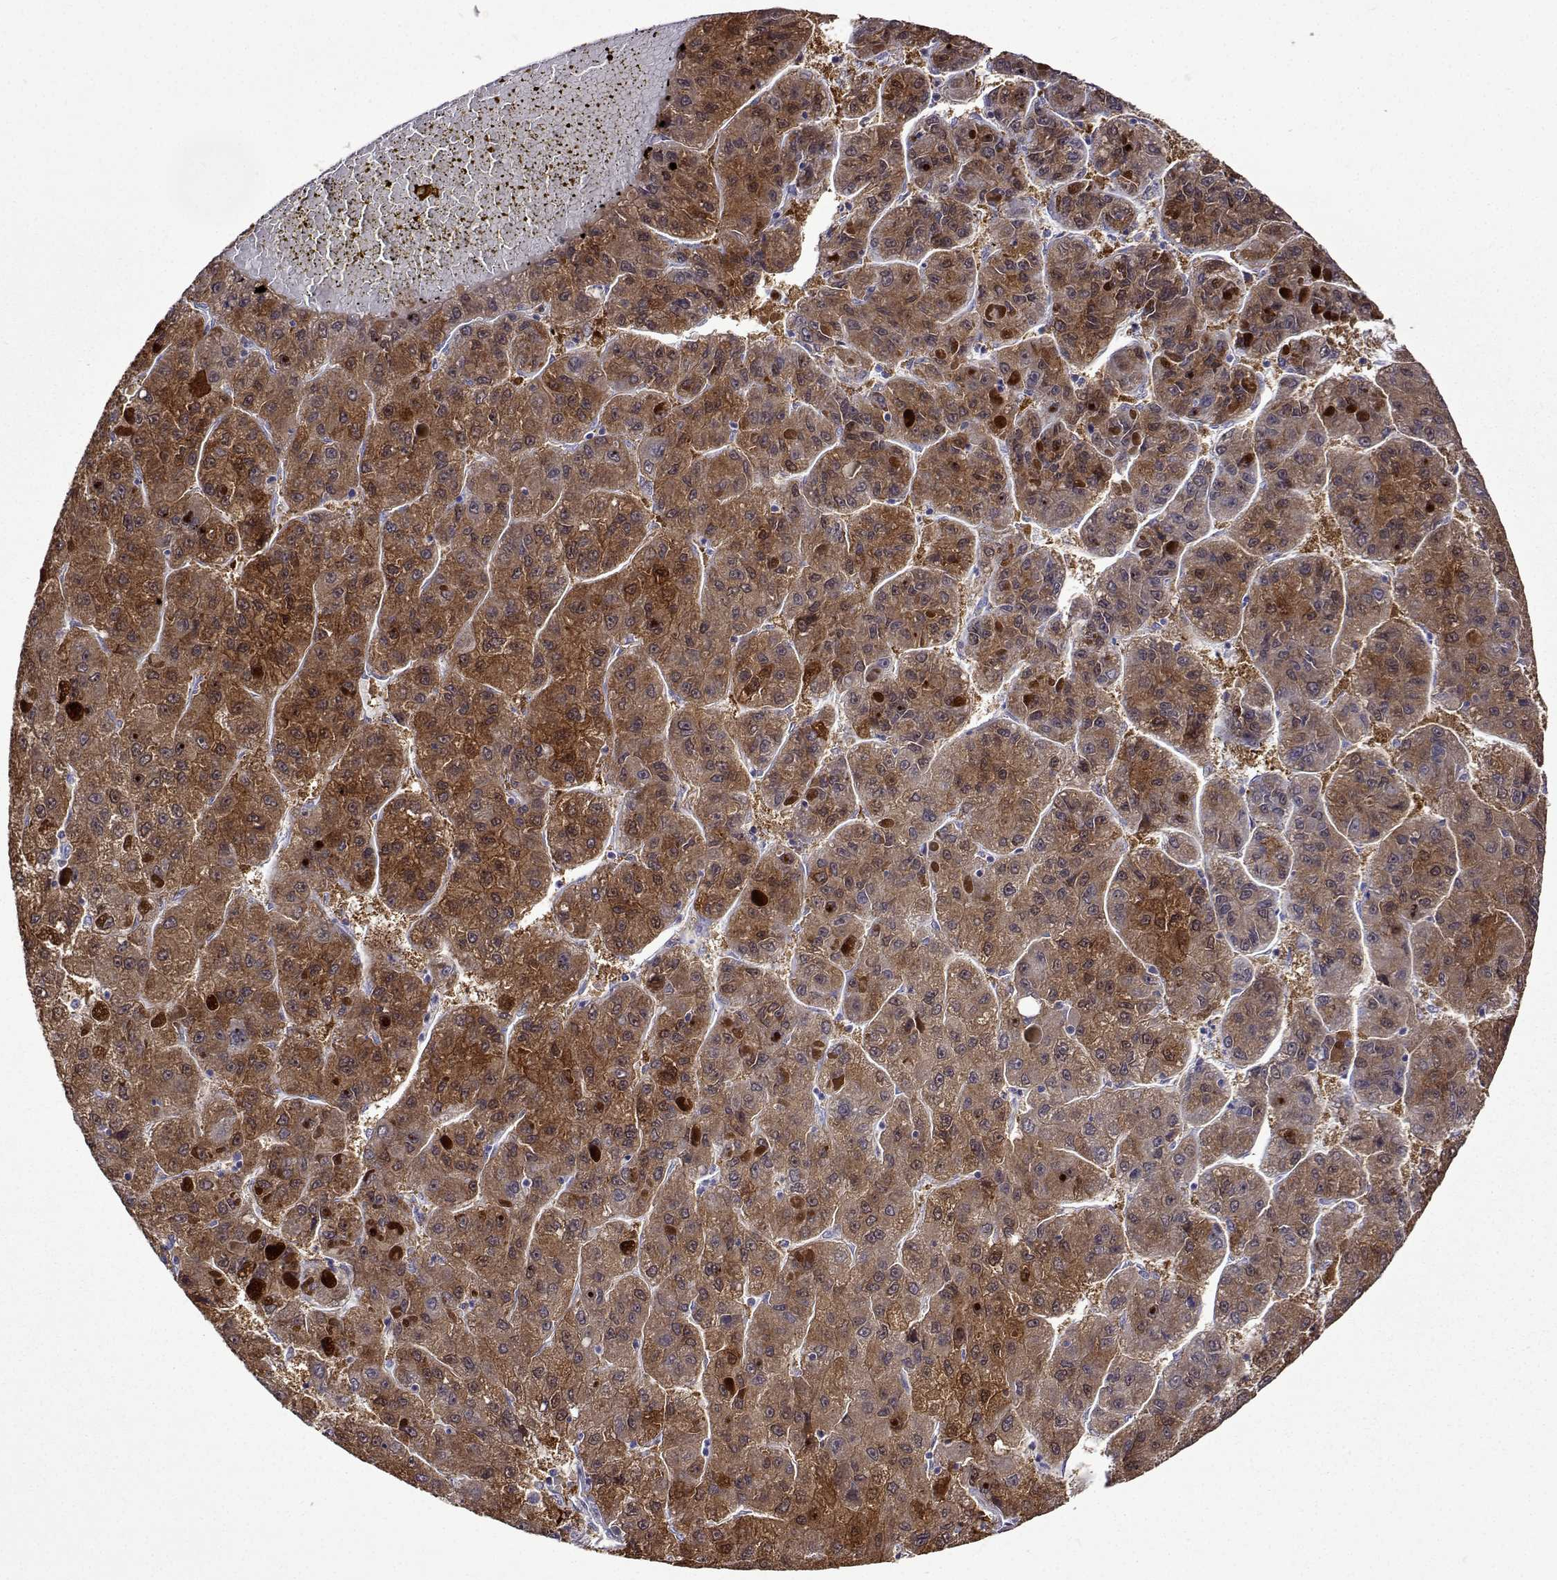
{"staining": {"intensity": "moderate", "quantity": ">75%", "location": "cytoplasmic/membranous"}, "tissue": "liver cancer", "cell_type": "Tumor cells", "image_type": "cancer", "snomed": [{"axis": "morphology", "description": "Carcinoma, Hepatocellular, NOS"}, {"axis": "topography", "description": "Liver"}], "caption": "The image shows immunohistochemical staining of liver cancer (hepatocellular carcinoma). There is moderate cytoplasmic/membranous positivity is identified in approximately >75% of tumor cells.", "gene": "SULT2A1", "patient": {"sex": "female", "age": 82}}